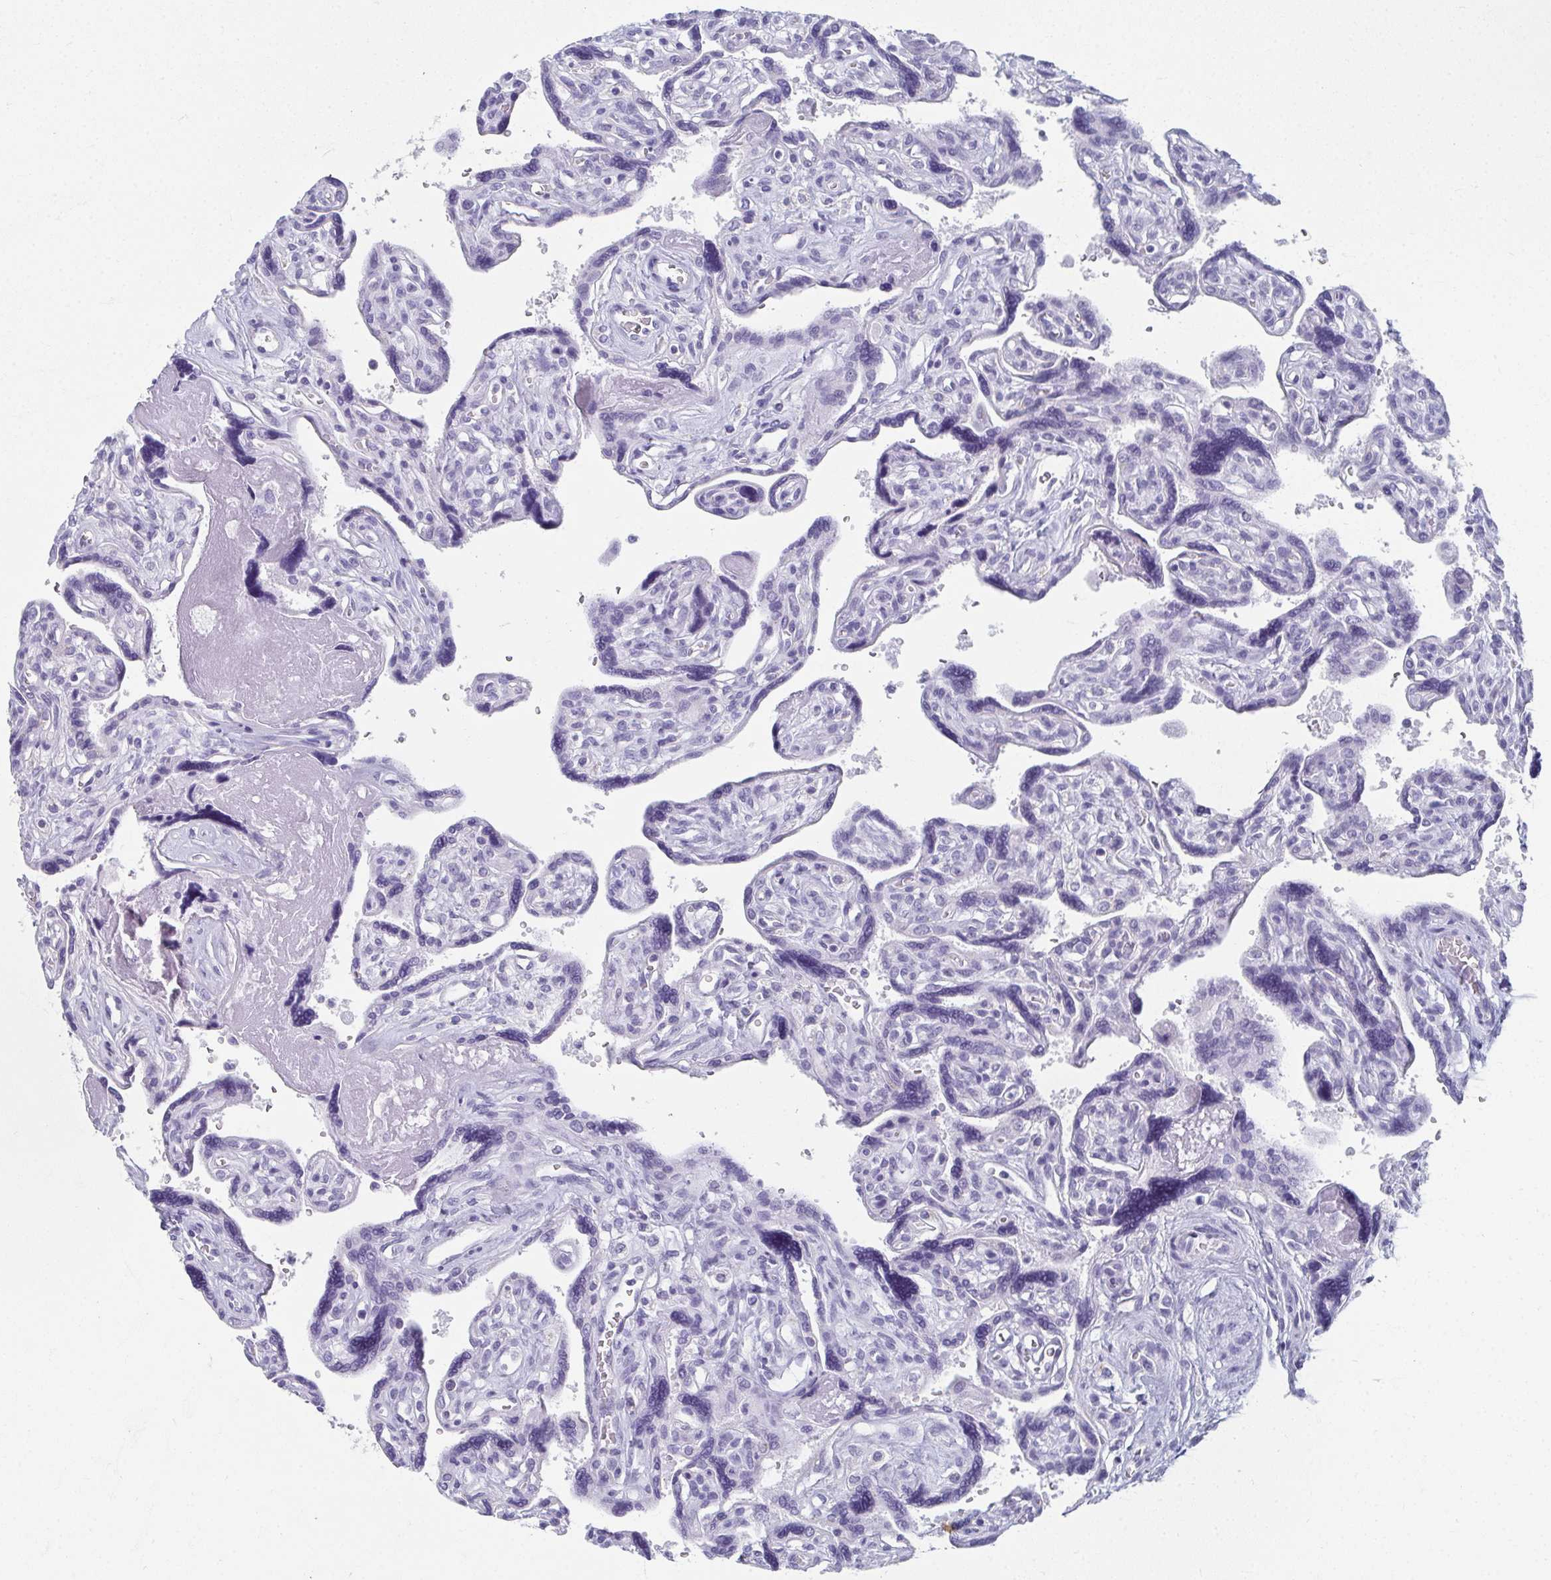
{"staining": {"intensity": "negative", "quantity": "none", "location": "none"}, "tissue": "placenta", "cell_type": "Trophoblastic cells", "image_type": "normal", "snomed": [{"axis": "morphology", "description": "Normal tissue, NOS"}, {"axis": "topography", "description": "Placenta"}], "caption": "The histopathology image reveals no significant positivity in trophoblastic cells of placenta.", "gene": "GHRL", "patient": {"sex": "female", "age": 39}}